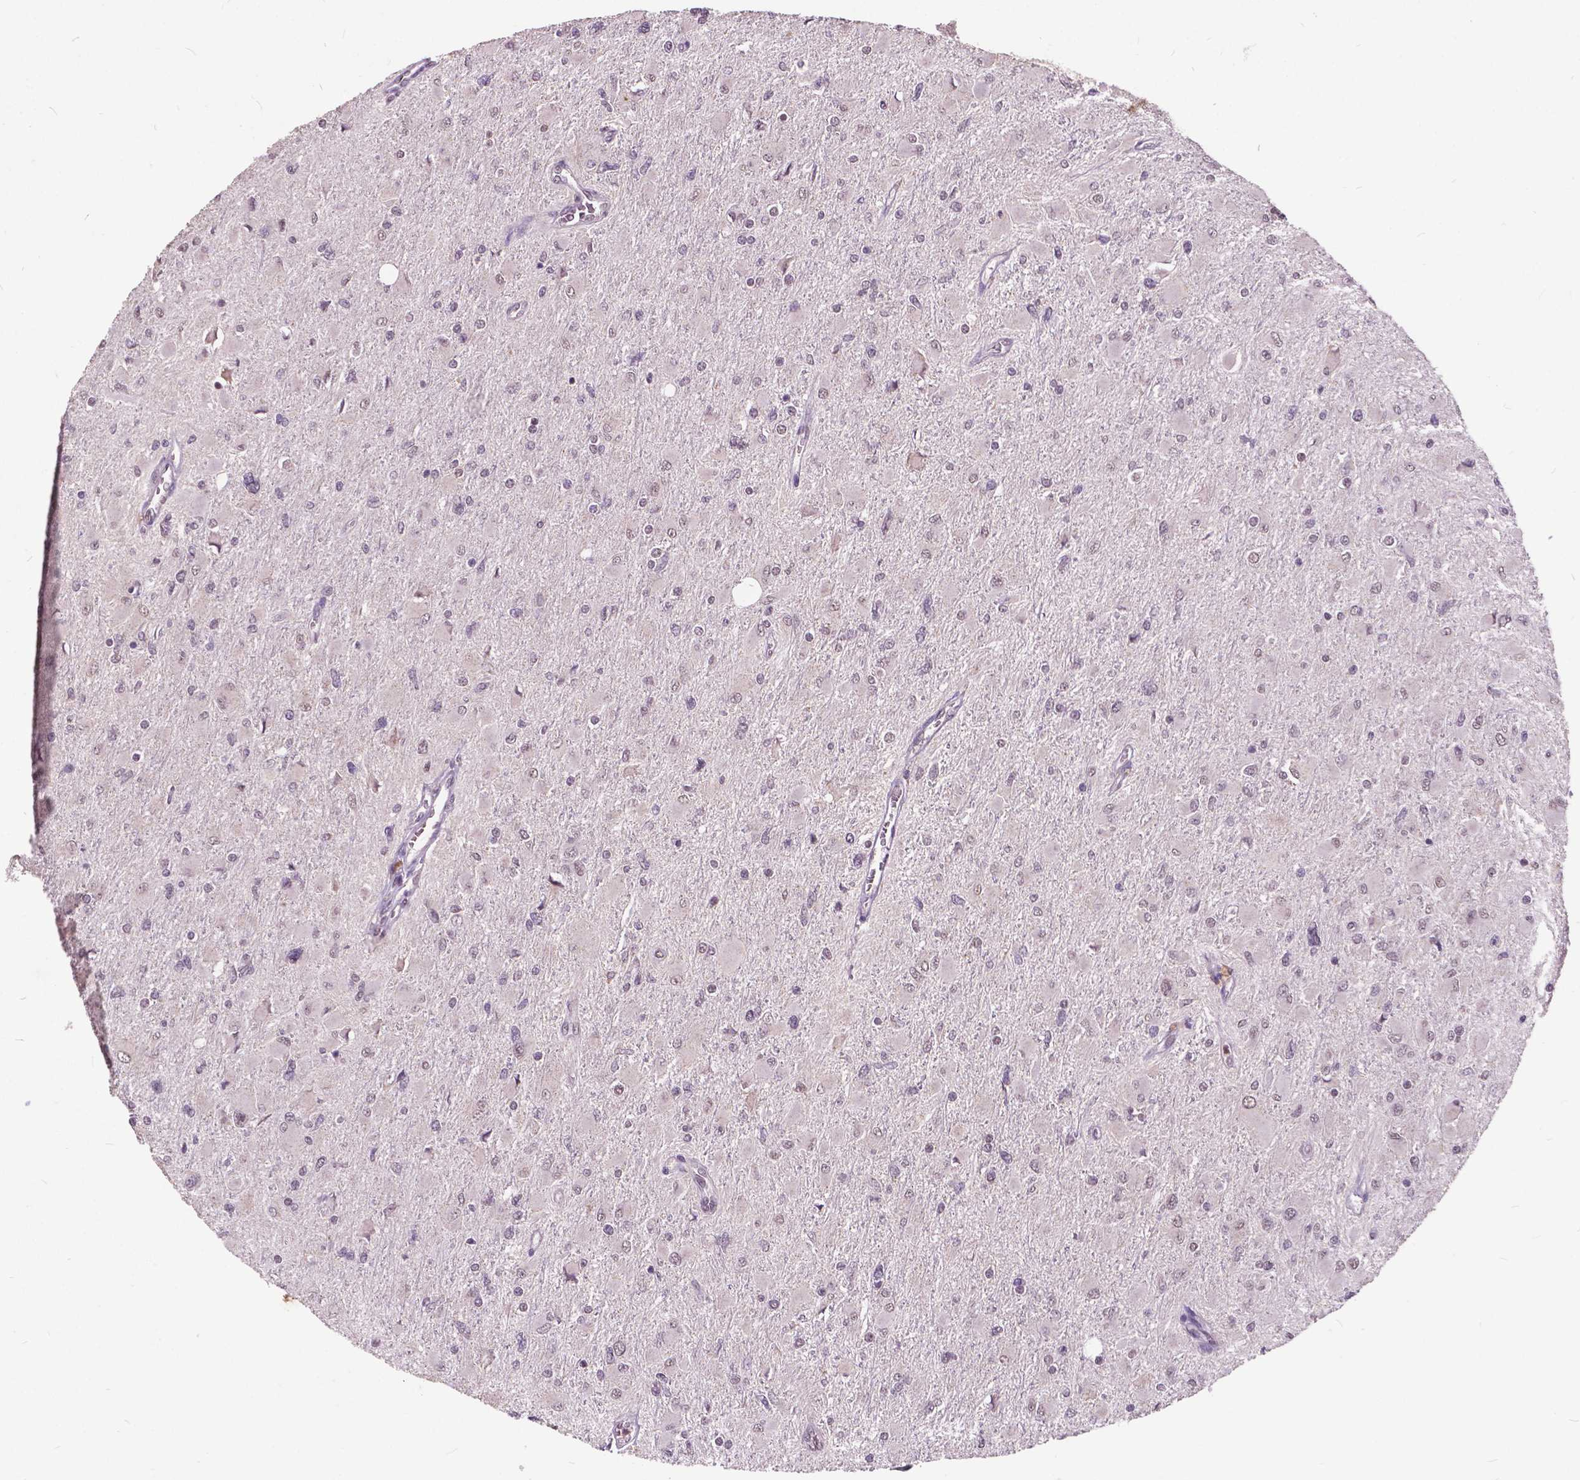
{"staining": {"intensity": "negative", "quantity": "none", "location": "none"}, "tissue": "glioma", "cell_type": "Tumor cells", "image_type": "cancer", "snomed": [{"axis": "morphology", "description": "Glioma, malignant, High grade"}, {"axis": "topography", "description": "Cerebral cortex"}], "caption": "IHC histopathology image of neoplastic tissue: malignant glioma (high-grade) stained with DAB displays no significant protein positivity in tumor cells.", "gene": "MSH2", "patient": {"sex": "female", "age": 36}}